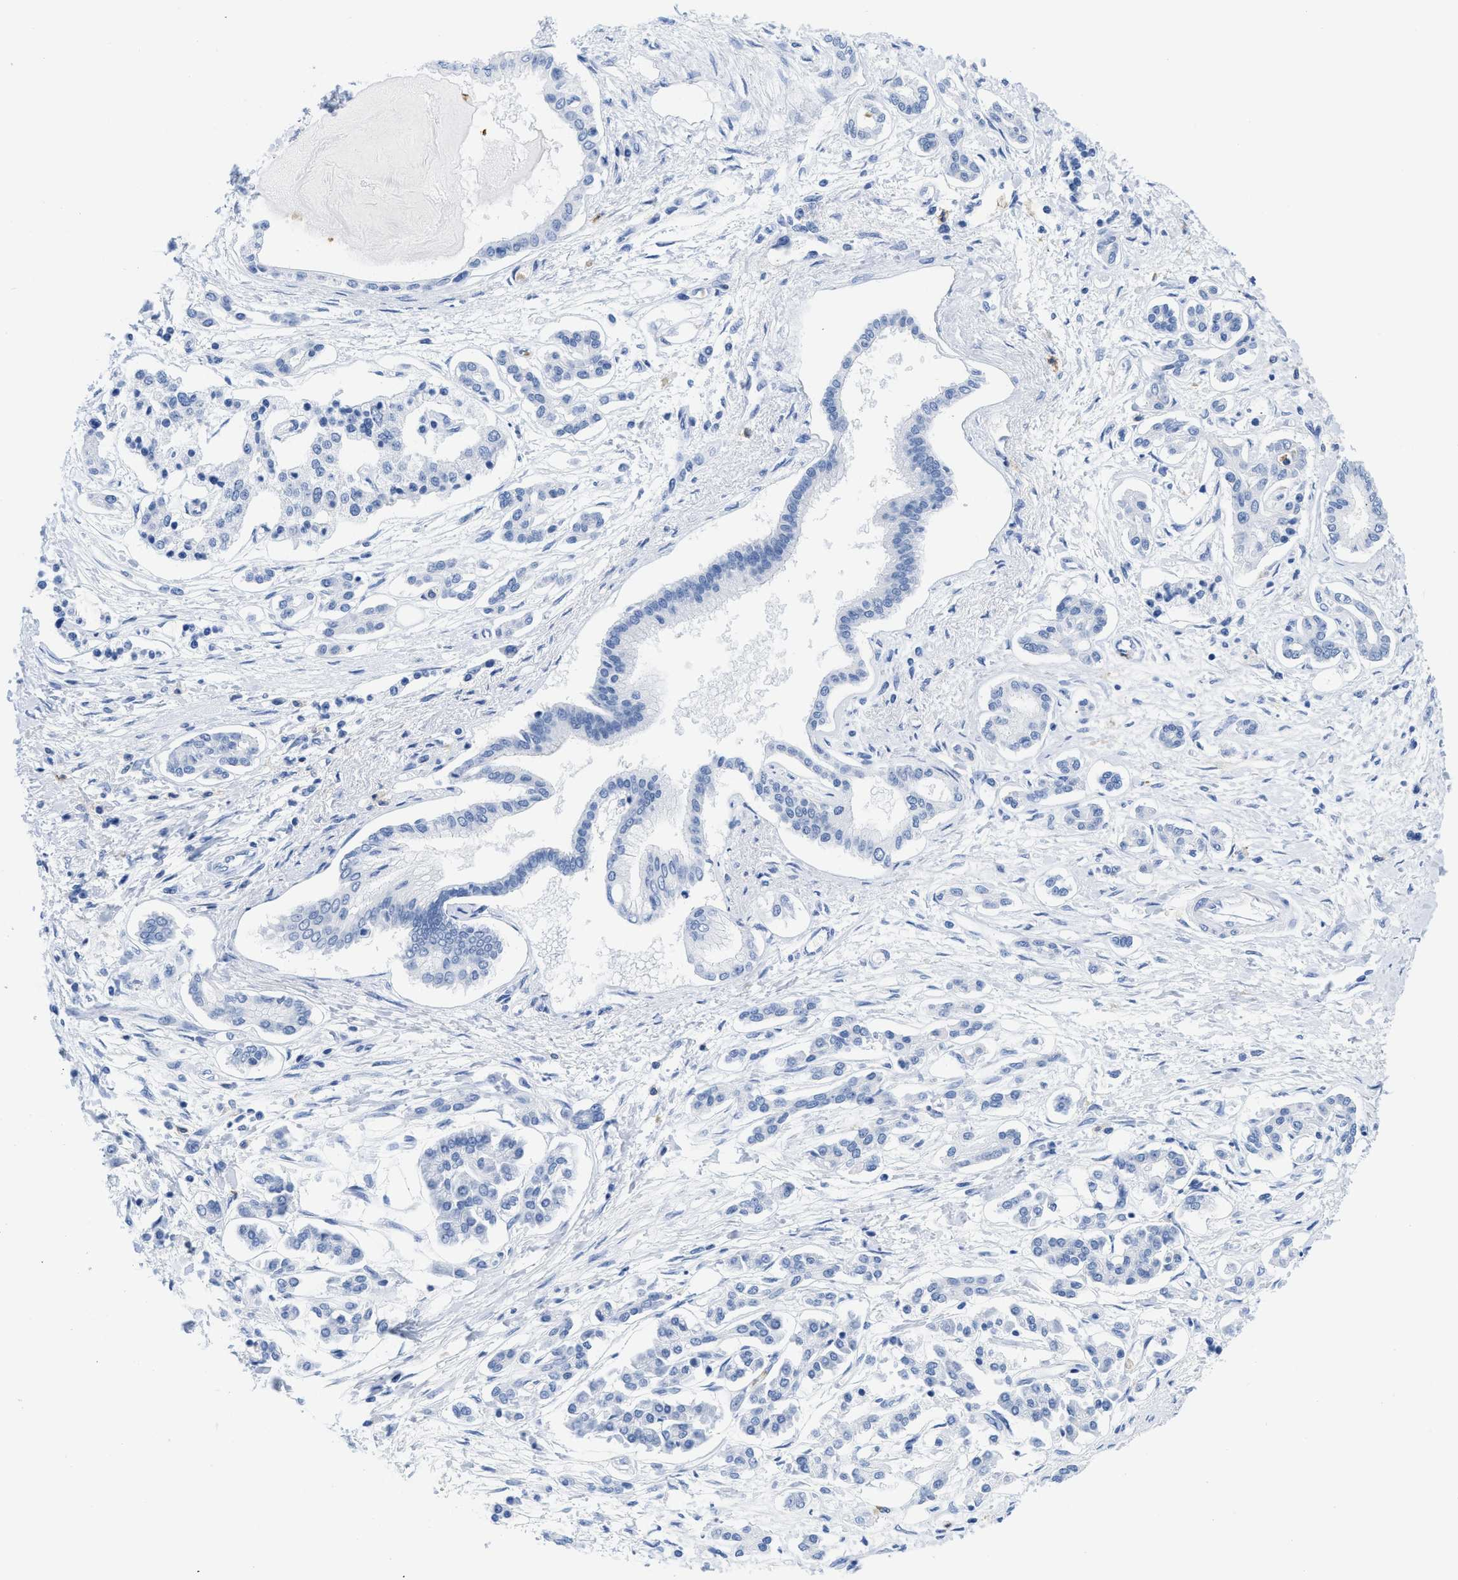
{"staining": {"intensity": "negative", "quantity": "none", "location": "none"}, "tissue": "pancreatic cancer", "cell_type": "Tumor cells", "image_type": "cancer", "snomed": [{"axis": "morphology", "description": "Adenocarcinoma, NOS"}, {"axis": "topography", "description": "Pancreas"}], "caption": "Pancreatic cancer (adenocarcinoma) was stained to show a protein in brown. There is no significant positivity in tumor cells.", "gene": "CR1", "patient": {"sex": "male", "age": 56}}